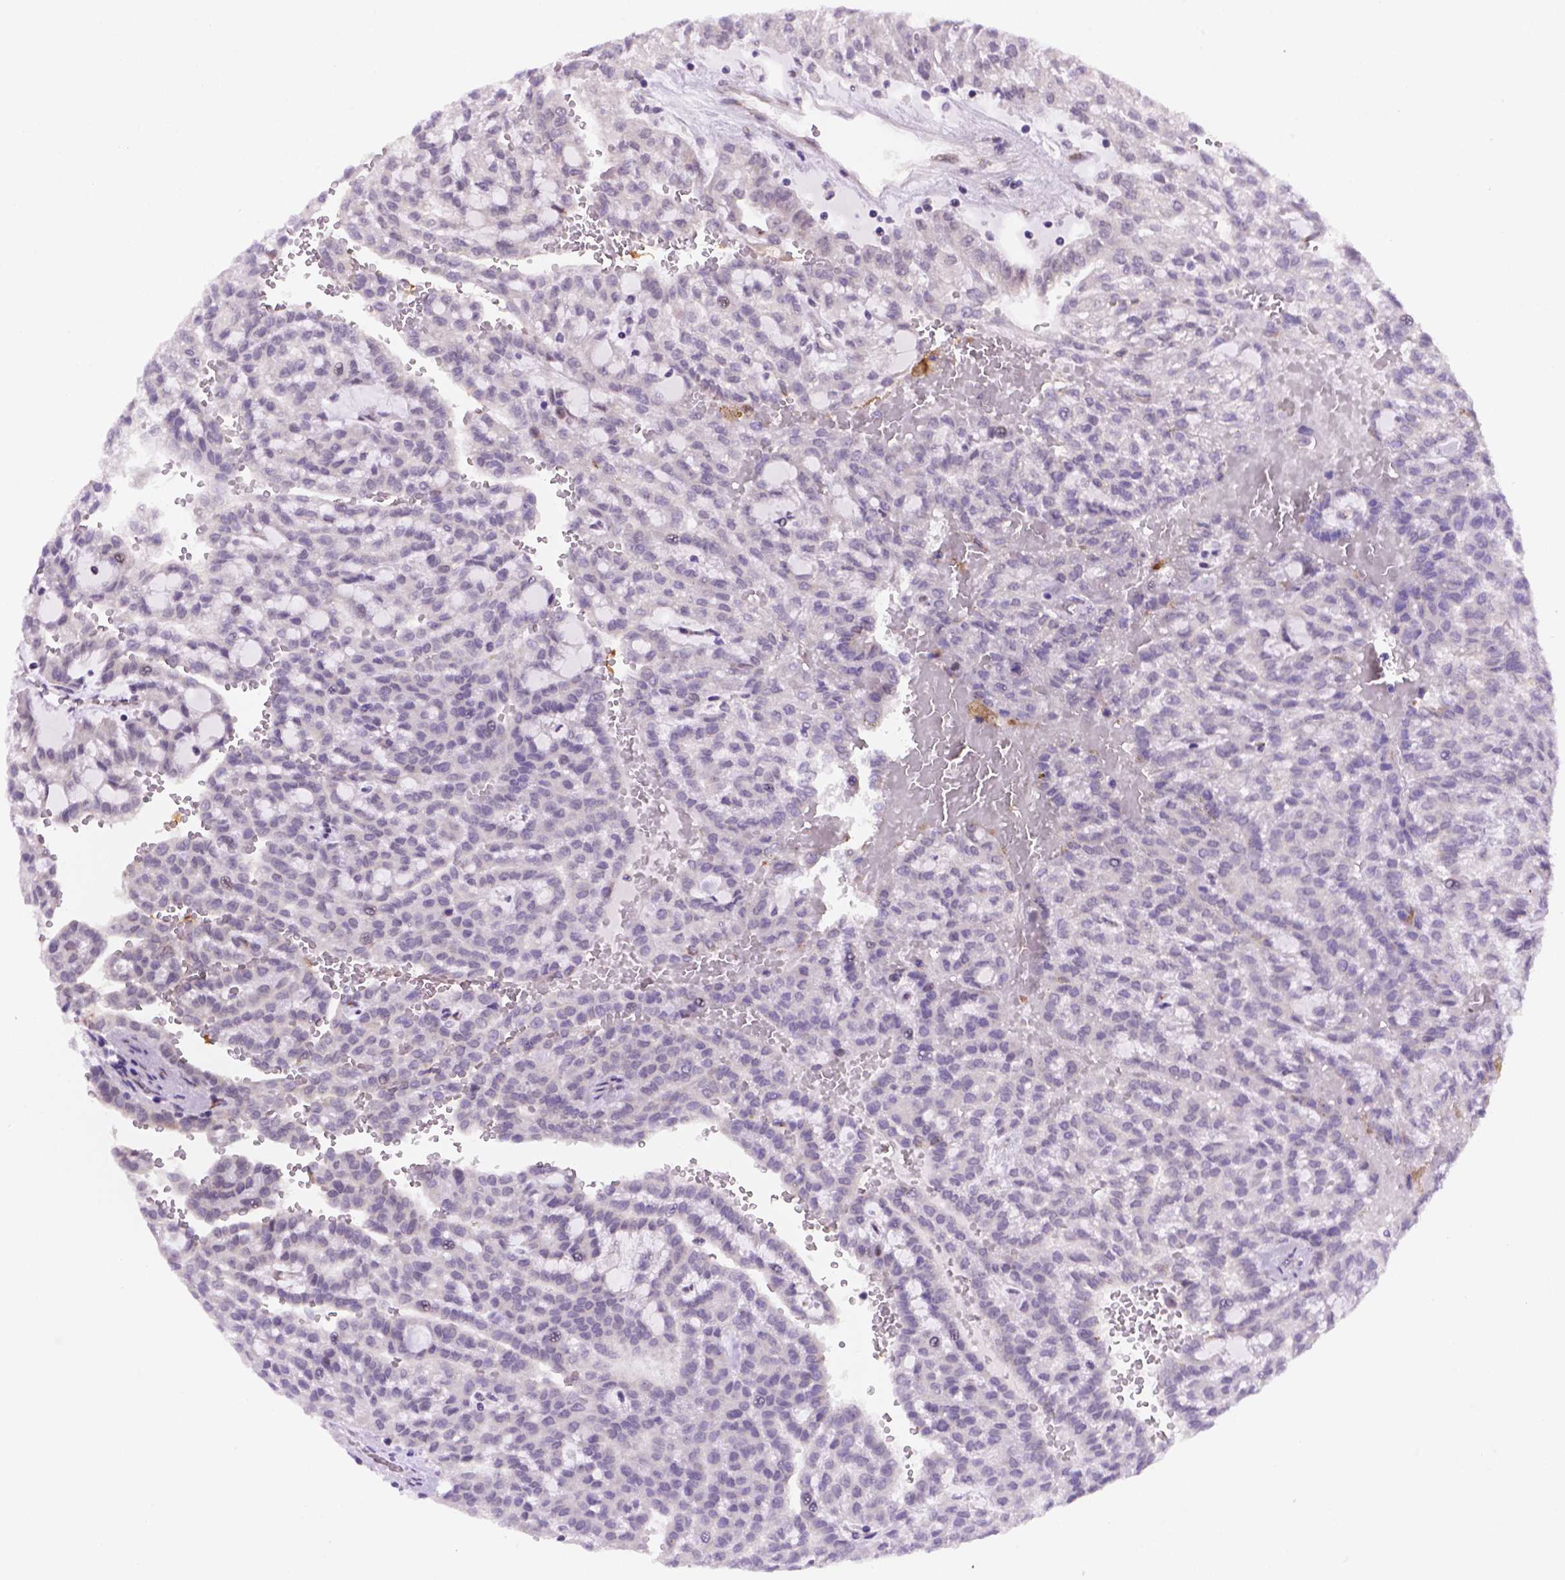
{"staining": {"intensity": "negative", "quantity": "none", "location": "none"}, "tissue": "renal cancer", "cell_type": "Tumor cells", "image_type": "cancer", "snomed": [{"axis": "morphology", "description": "Adenocarcinoma, NOS"}, {"axis": "topography", "description": "Kidney"}], "caption": "The immunohistochemistry (IHC) photomicrograph has no significant positivity in tumor cells of renal adenocarcinoma tissue. (Brightfield microscopy of DAB (3,3'-diaminobenzidine) immunohistochemistry (IHC) at high magnification).", "gene": "FNIP1", "patient": {"sex": "male", "age": 63}}